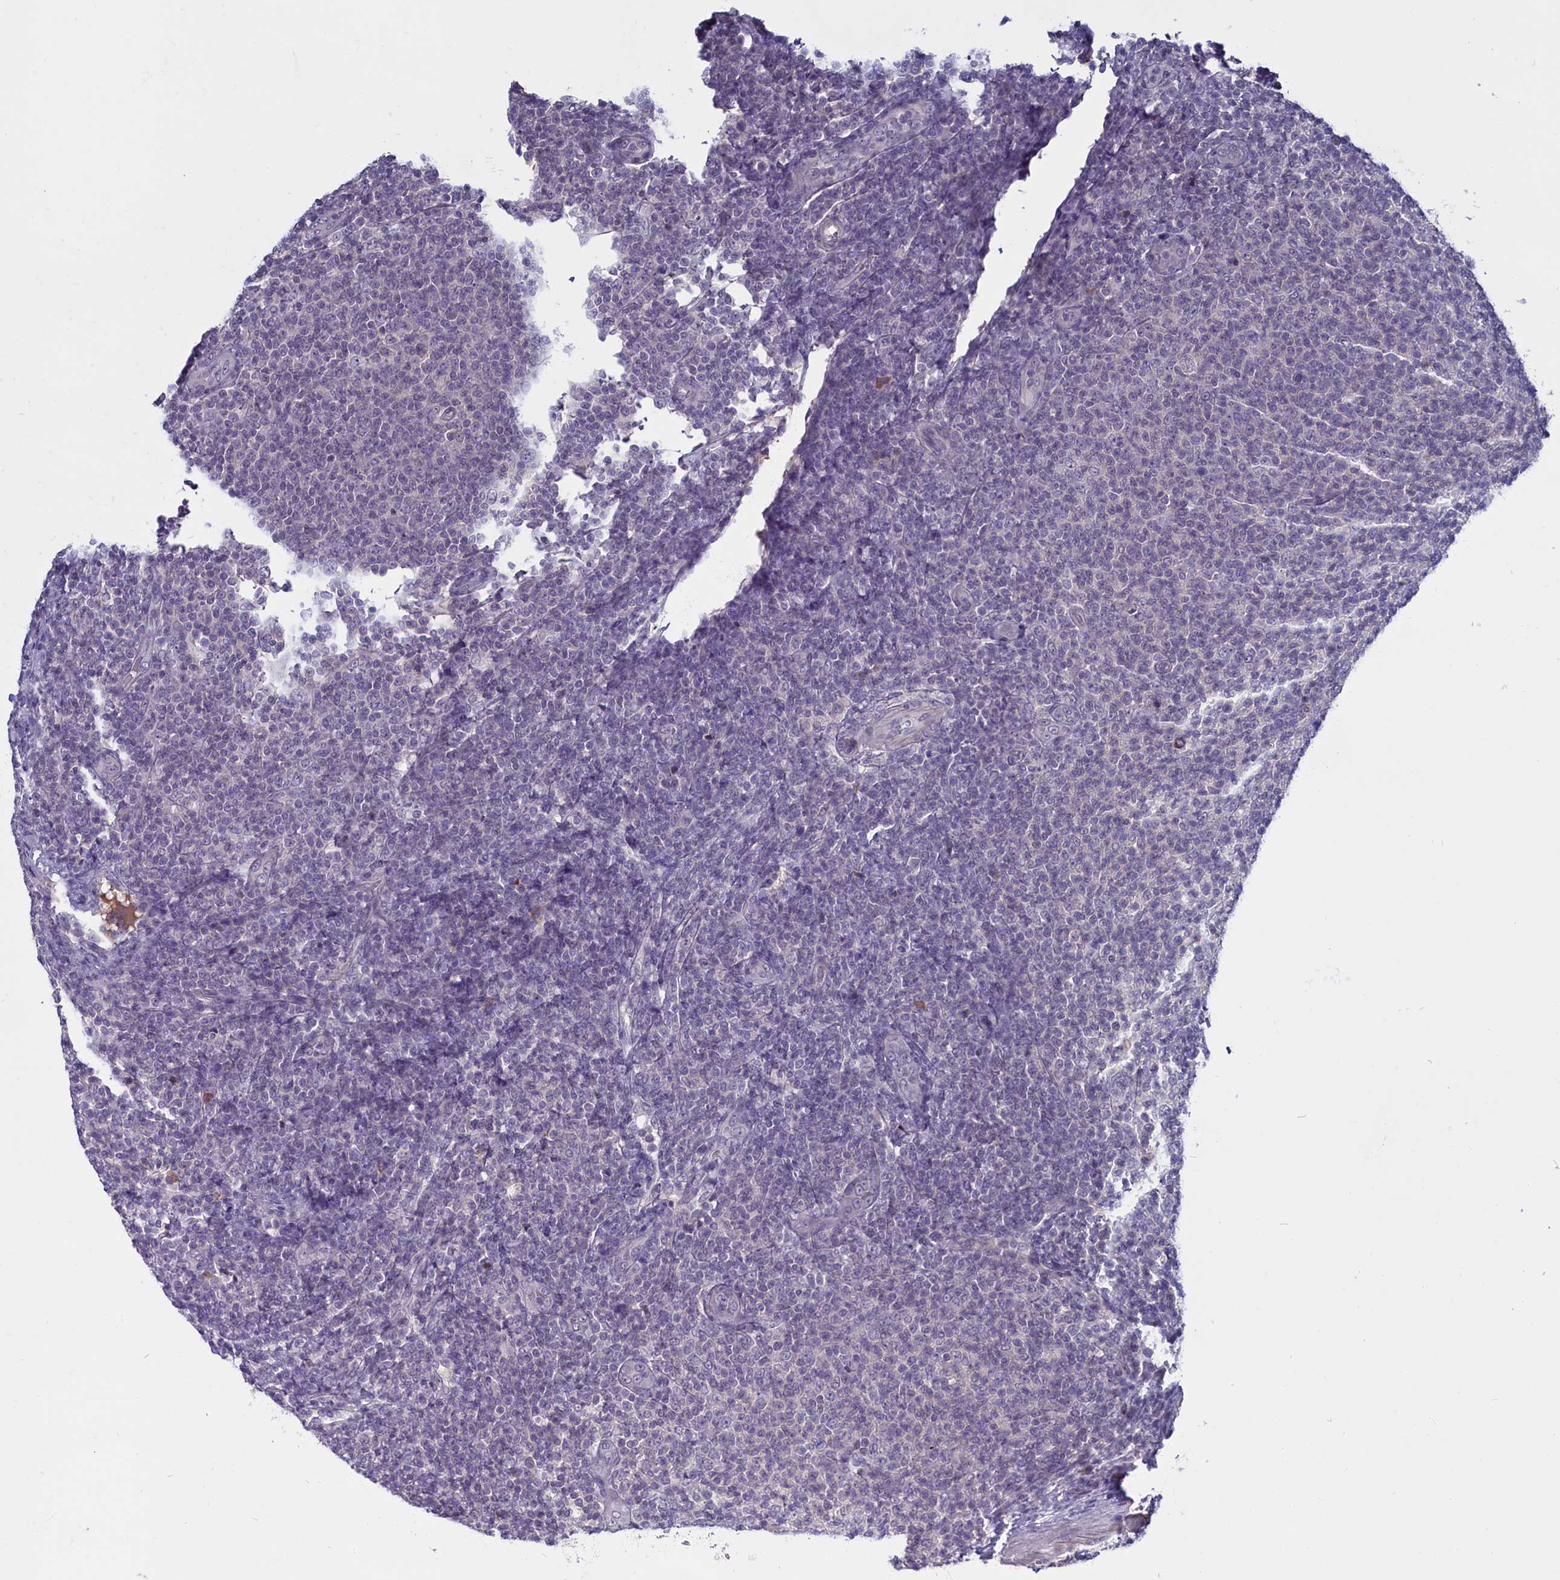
{"staining": {"intensity": "negative", "quantity": "none", "location": "none"}, "tissue": "lymphoma", "cell_type": "Tumor cells", "image_type": "cancer", "snomed": [{"axis": "morphology", "description": "Malignant lymphoma, non-Hodgkin's type, Low grade"}, {"axis": "topography", "description": "Lymph node"}], "caption": "An image of lymphoma stained for a protein shows no brown staining in tumor cells.", "gene": "SV2C", "patient": {"sex": "male", "age": 66}}